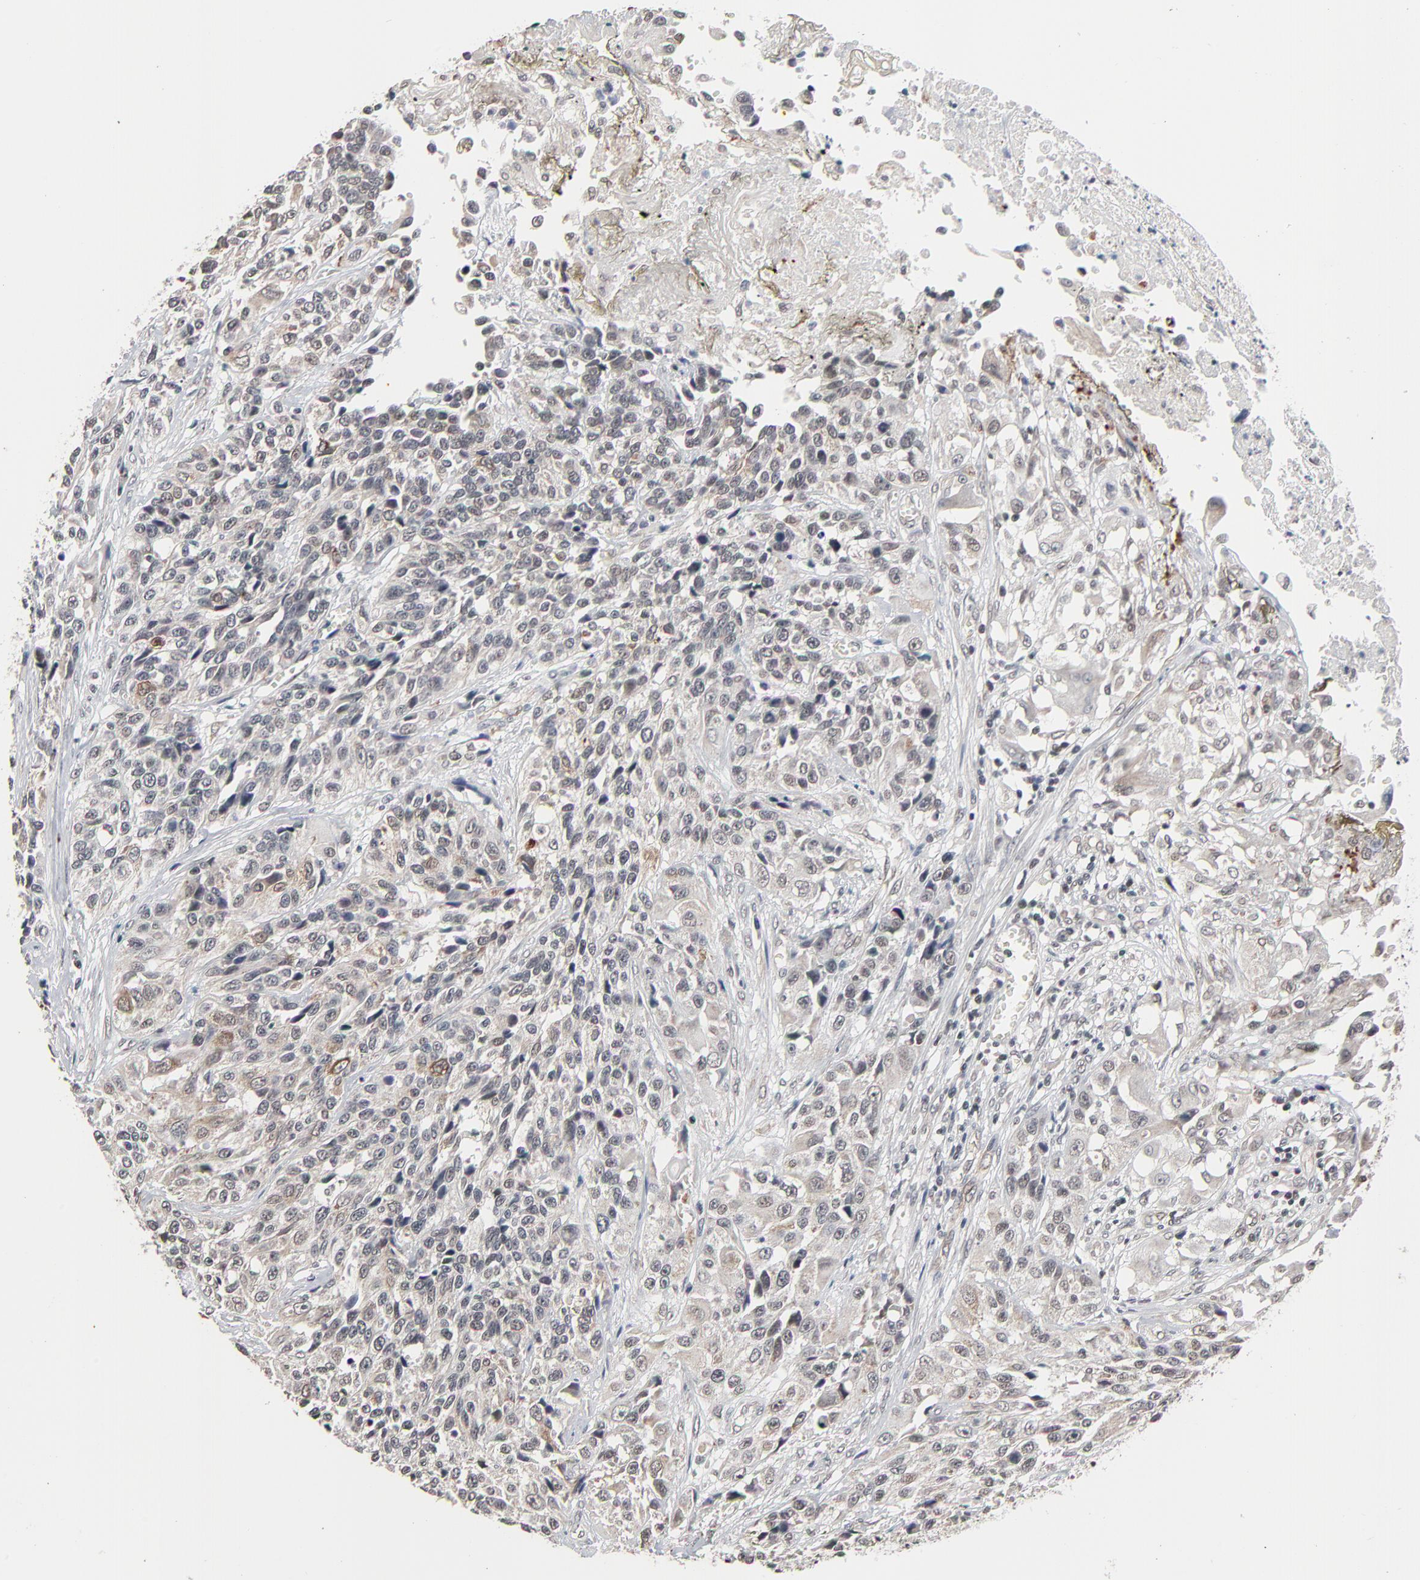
{"staining": {"intensity": "moderate", "quantity": "<25%", "location": "cytoplasmic/membranous"}, "tissue": "urothelial cancer", "cell_type": "Tumor cells", "image_type": "cancer", "snomed": [{"axis": "morphology", "description": "Urothelial carcinoma, High grade"}, {"axis": "topography", "description": "Urinary bladder"}], "caption": "A brown stain labels moderate cytoplasmic/membranous positivity of a protein in urothelial carcinoma (high-grade) tumor cells. Nuclei are stained in blue.", "gene": "ZNF419", "patient": {"sex": "female", "age": 81}}